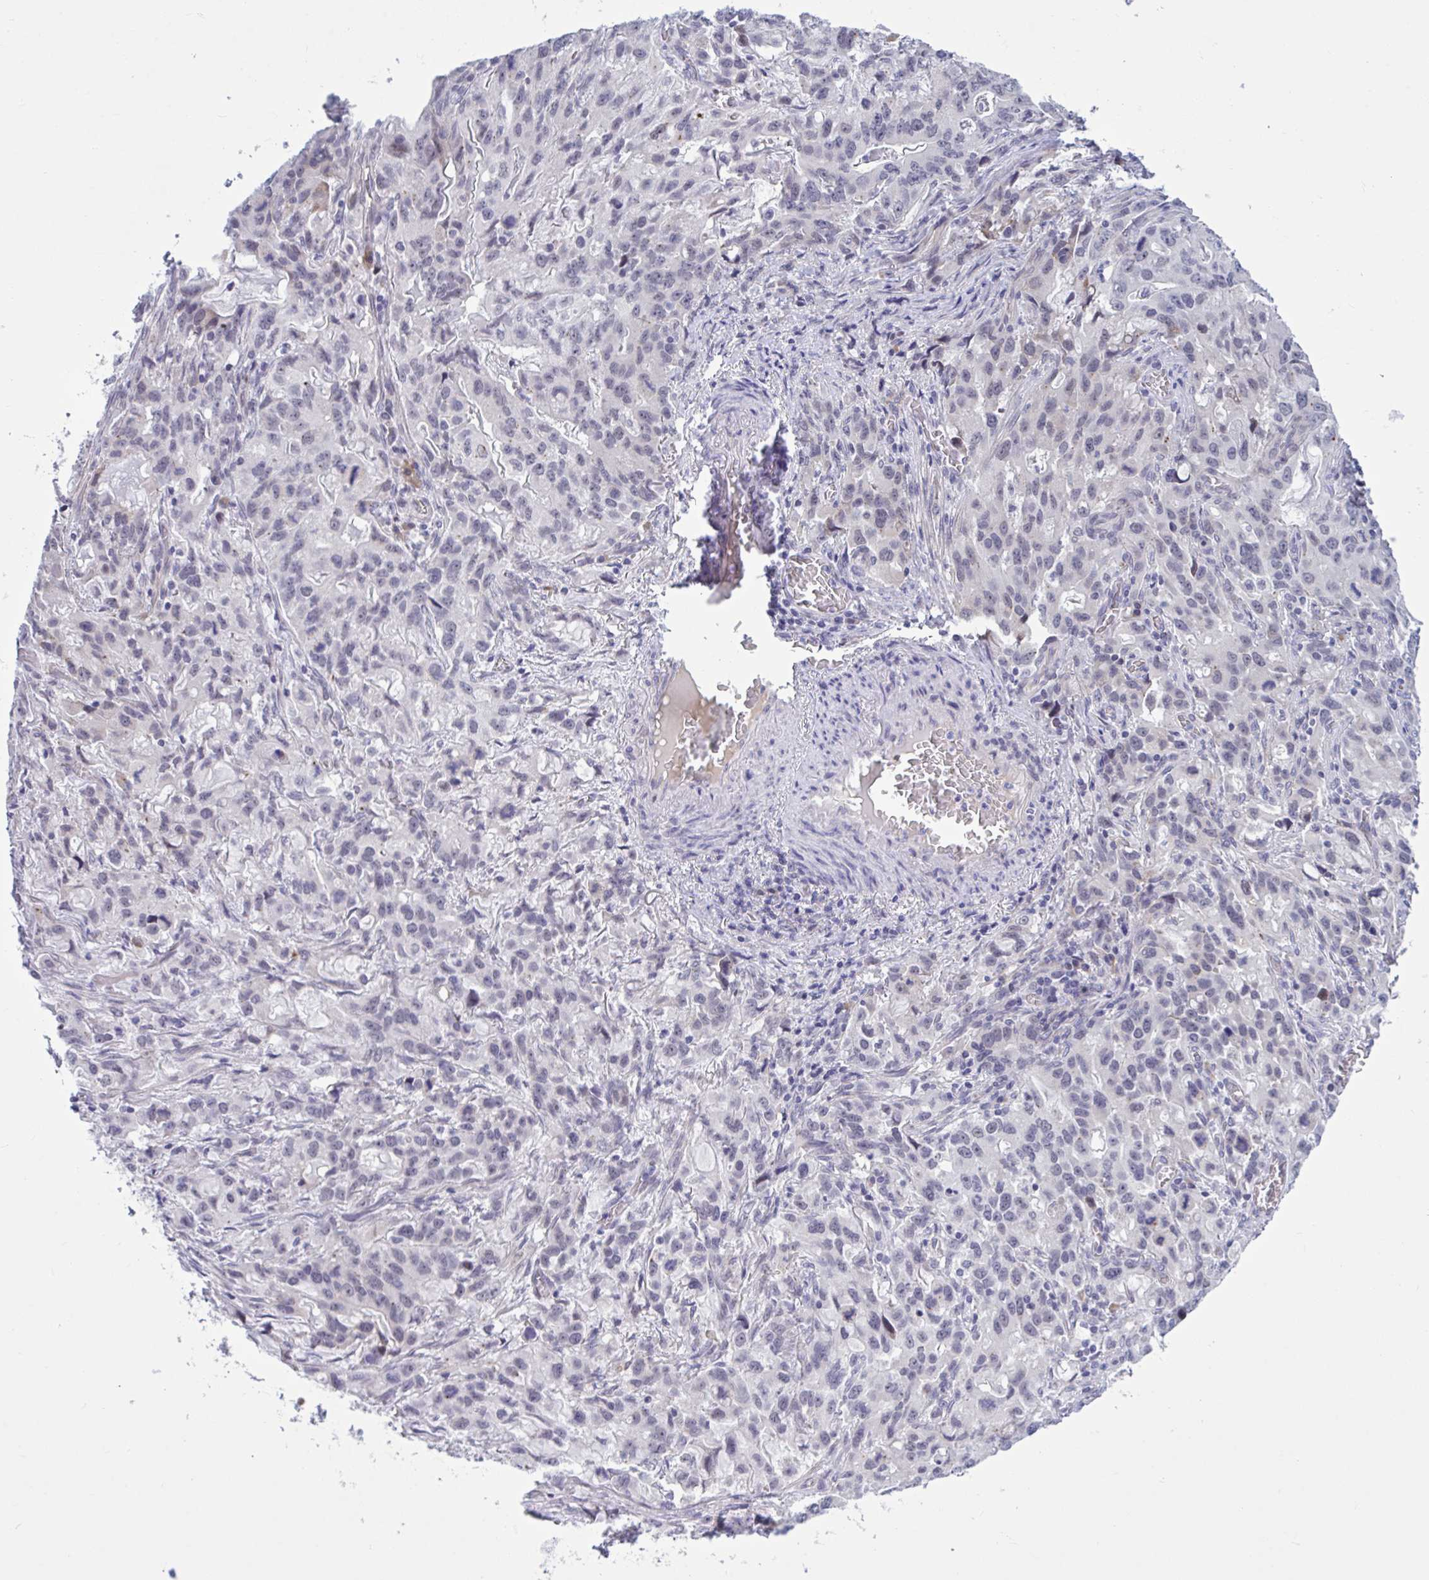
{"staining": {"intensity": "negative", "quantity": "none", "location": "none"}, "tissue": "stomach cancer", "cell_type": "Tumor cells", "image_type": "cancer", "snomed": [{"axis": "morphology", "description": "Adenocarcinoma, NOS"}, {"axis": "topography", "description": "Stomach, upper"}], "caption": "The micrograph reveals no staining of tumor cells in stomach cancer. Nuclei are stained in blue.", "gene": "CNGB3", "patient": {"sex": "male", "age": 85}}